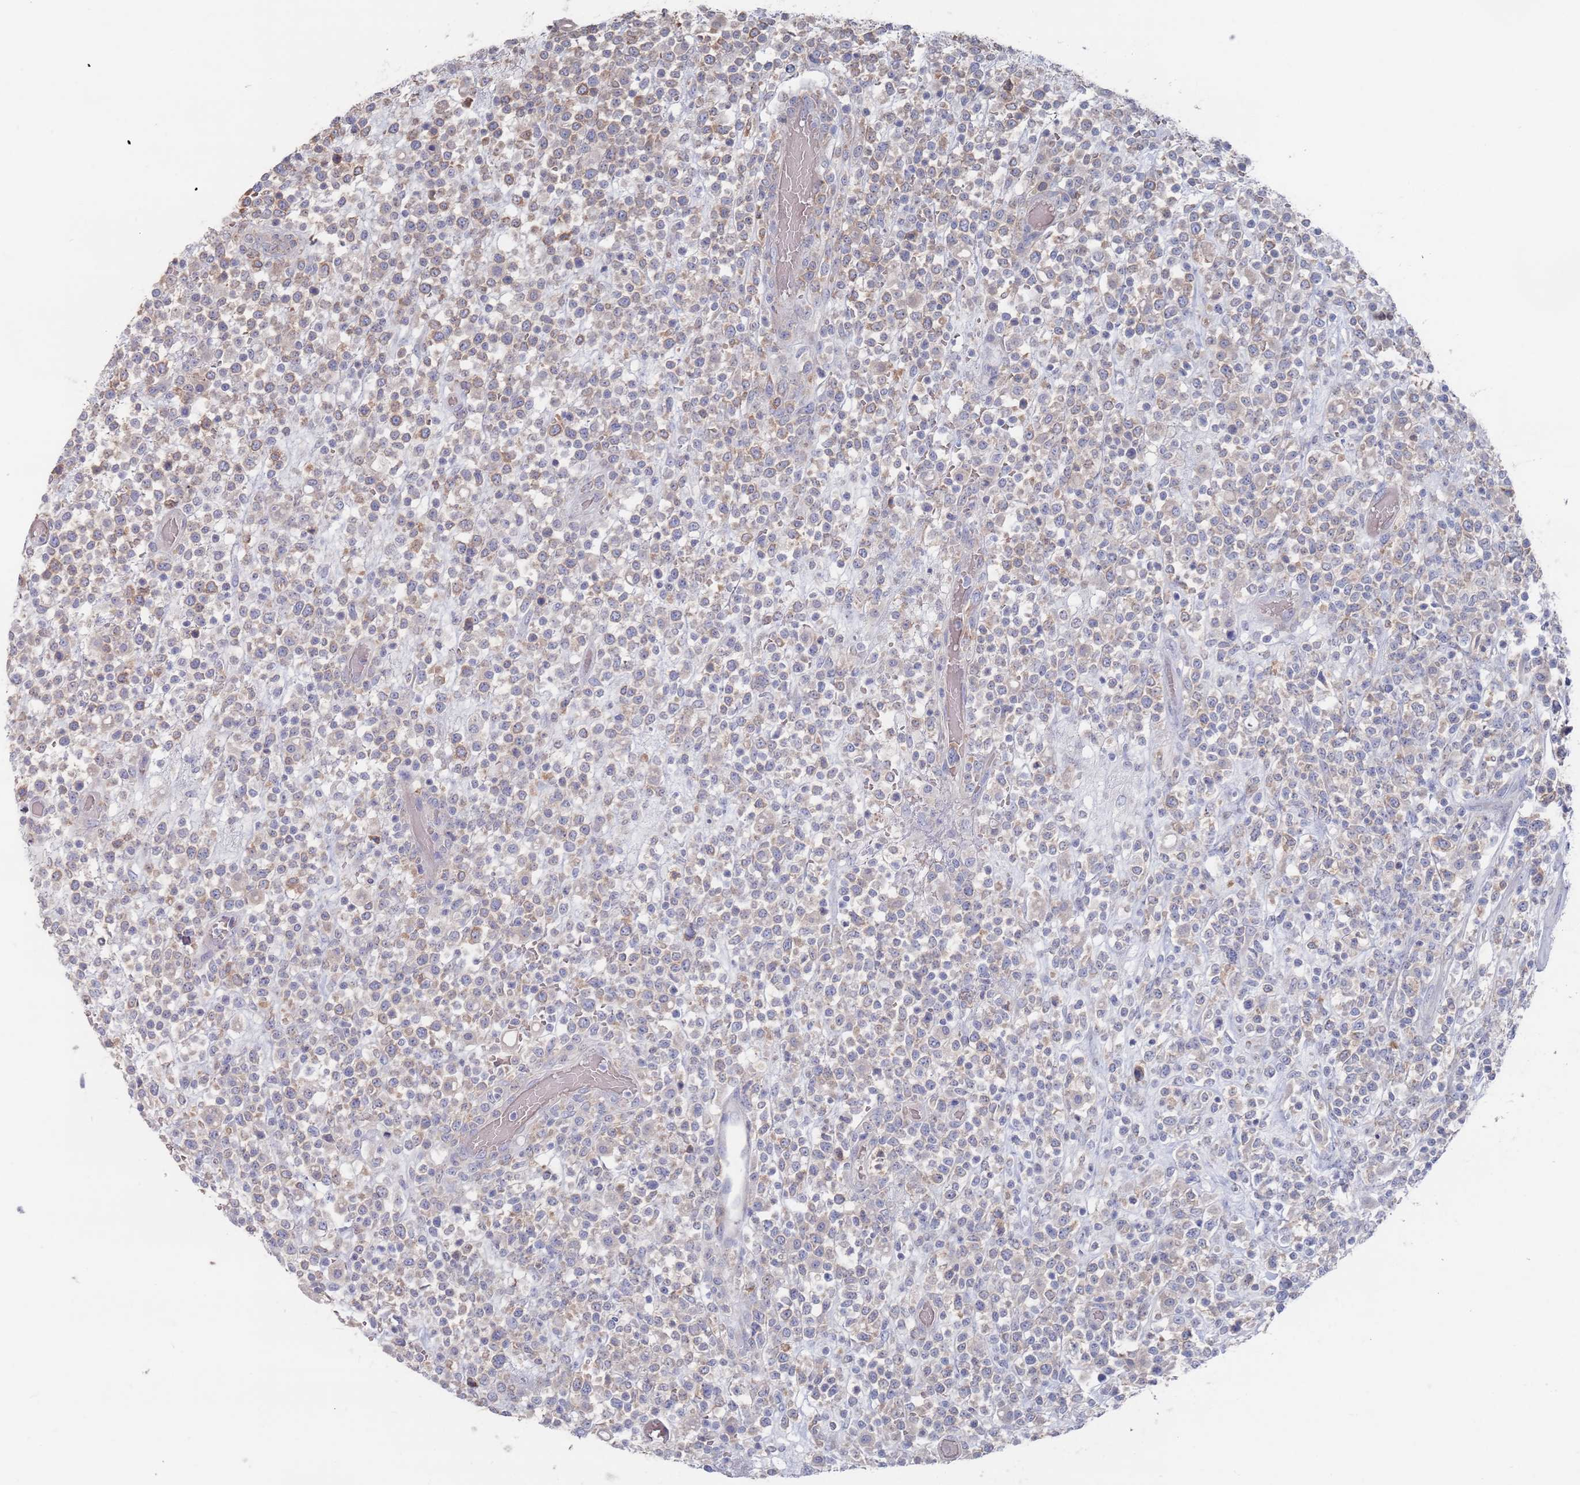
{"staining": {"intensity": "weak", "quantity": "25%-75%", "location": "cytoplasmic/membranous"}, "tissue": "lymphoma", "cell_type": "Tumor cells", "image_type": "cancer", "snomed": [{"axis": "morphology", "description": "Malignant lymphoma, non-Hodgkin's type, High grade"}, {"axis": "topography", "description": "Colon"}], "caption": "Protein staining reveals weak cytoplasmic/membranous positivity in approximately 25%-75% of tumor cells in lymphoma. The staining was performed using DAB to visualize the protein expression in brown, while the nuclei were stained in blue with hematoxylin (Magnification: 20x).", "gene": "TMCO3", "patient": {"sex": "female", "age": 53}}